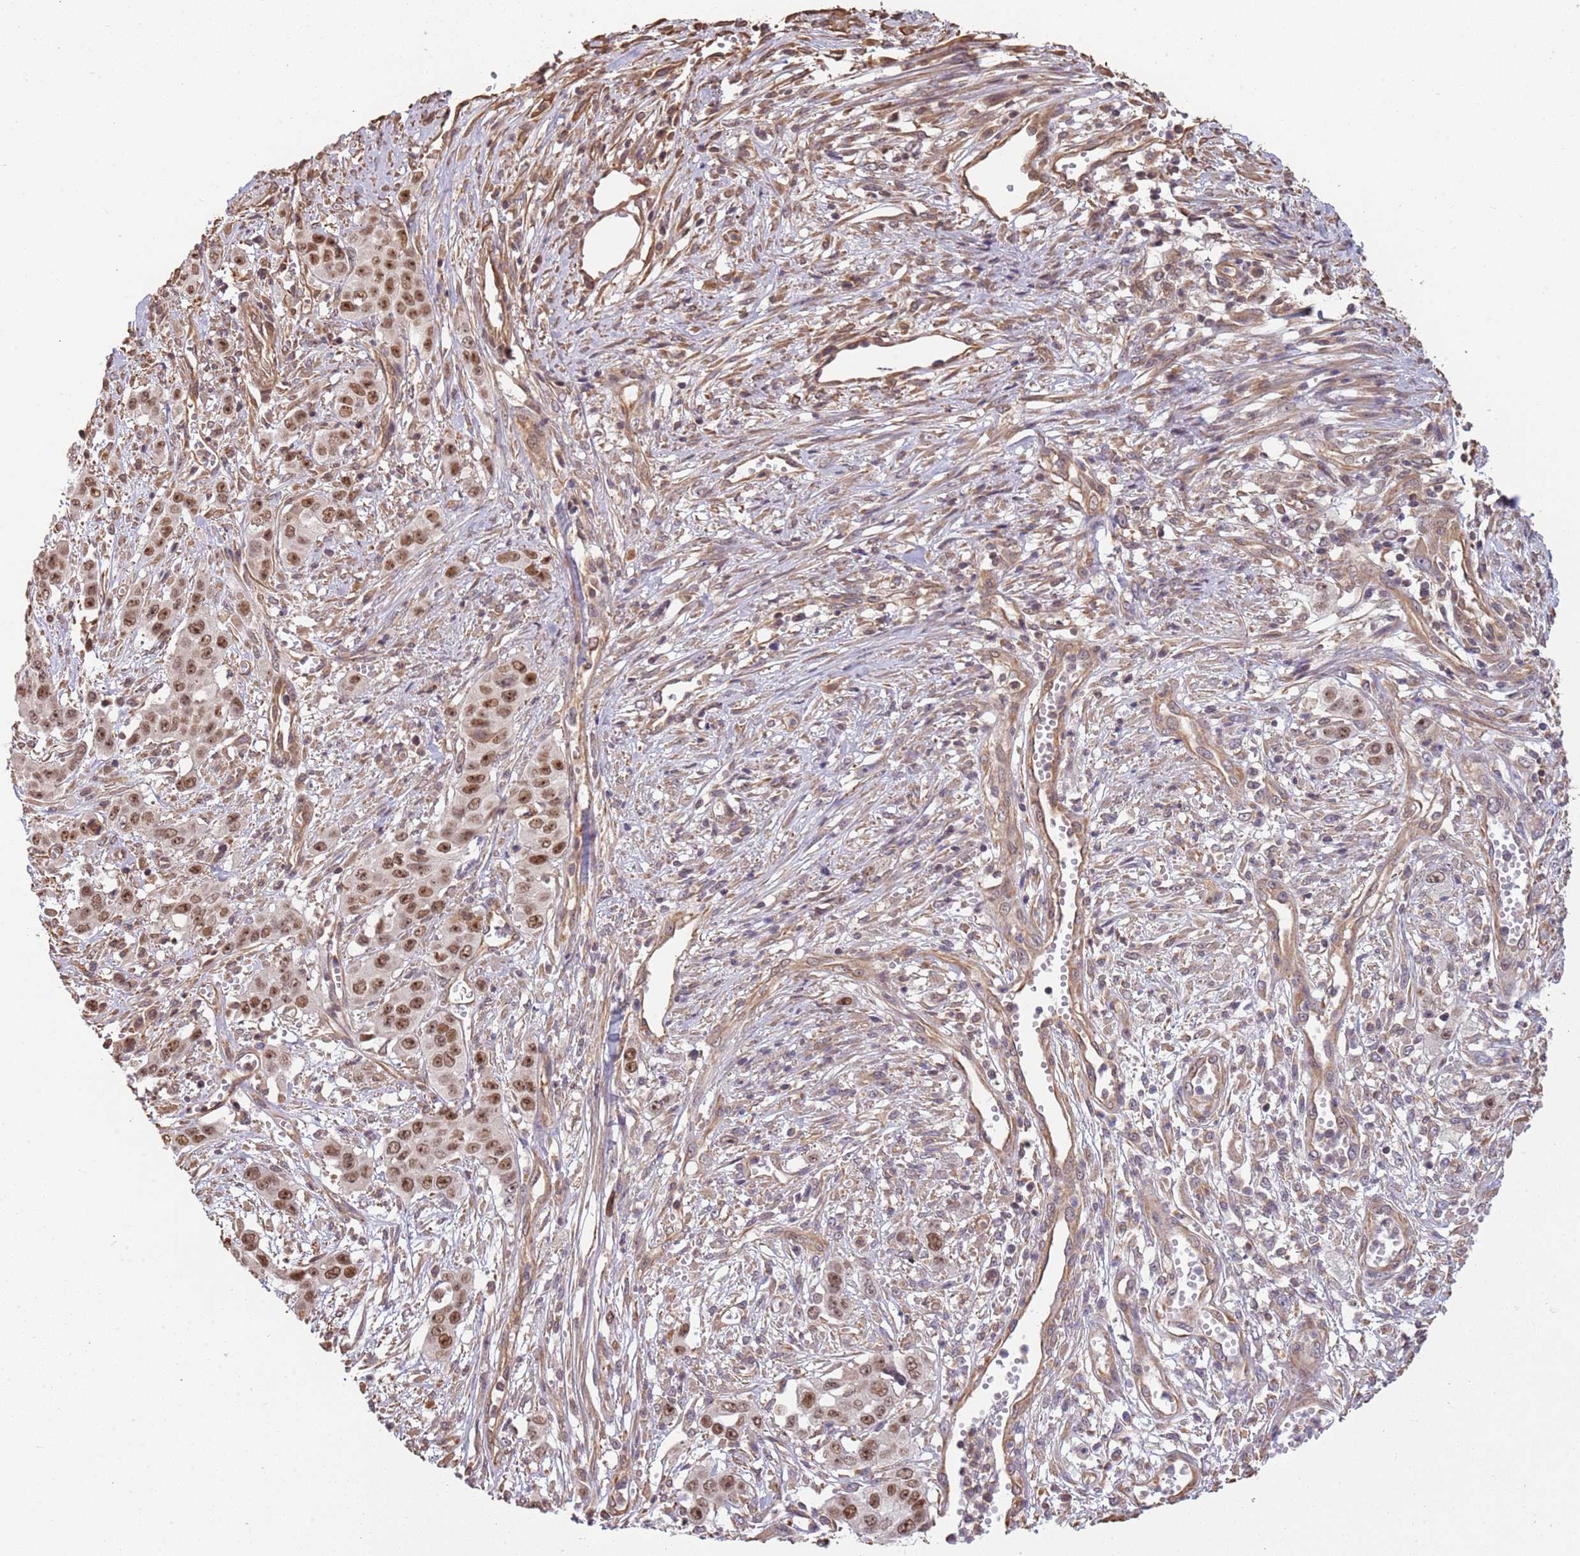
{"staining": {"intensity": "moderate", "quantity": ">75%", "location": "nuclear"}, "tissue": "stomach cancer", "cell_type": "Tumor cells", "image_type": "cancer", "snomed": [{"axis": "morphology", "description": "Adenocarcinoma, NOS"}, {"axis": "topography", "description": "Stomach, upper"}], "caption": "A photomicrograph of human stomach cancer (adenocarcinoma) stained for a protein shows moderate nuclear brown staining in tumor cells.", "gene": "SURF2", "patient": {"sex": "male", "age": 62}}